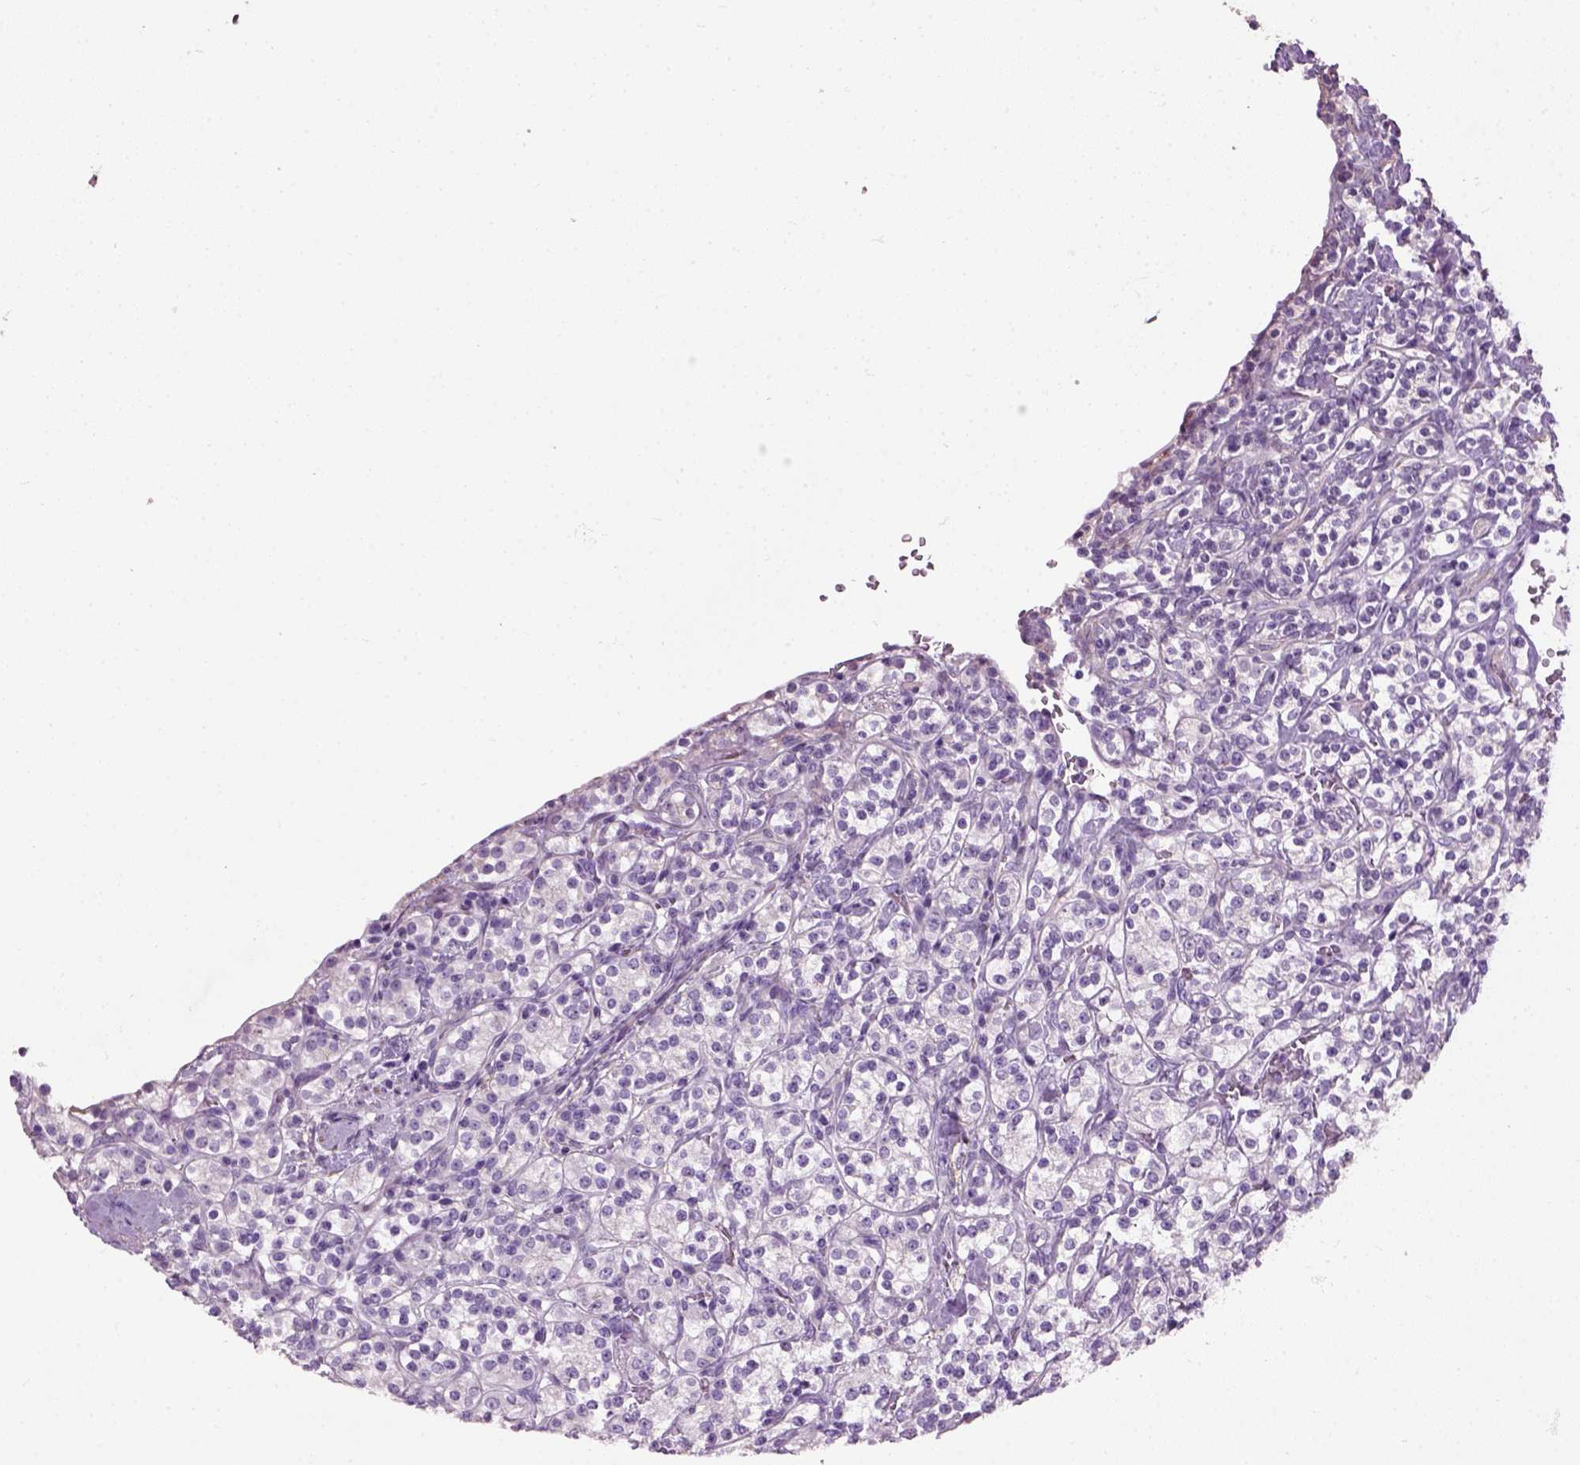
{"staining": {"intensity": "negative", "quantity": "none", "location": "none"}, "tissue": "renal cancer", "cell_type": "Tumor cells", "image_type": "cancer", "snomed": [{"axis": "morphology", "description": "Adenocarcinoma, NOS"}, {"axis": "topography", "description": "Kidney"}], "caption": "DAB (3,3'-diaminobenzidine) immunohistochemical staining of adenocarcinoma (renal) exhibits no significant staining in tumor cells.", "gene": "FAM161A", "patient": {"sex": "male", "age": 77}}